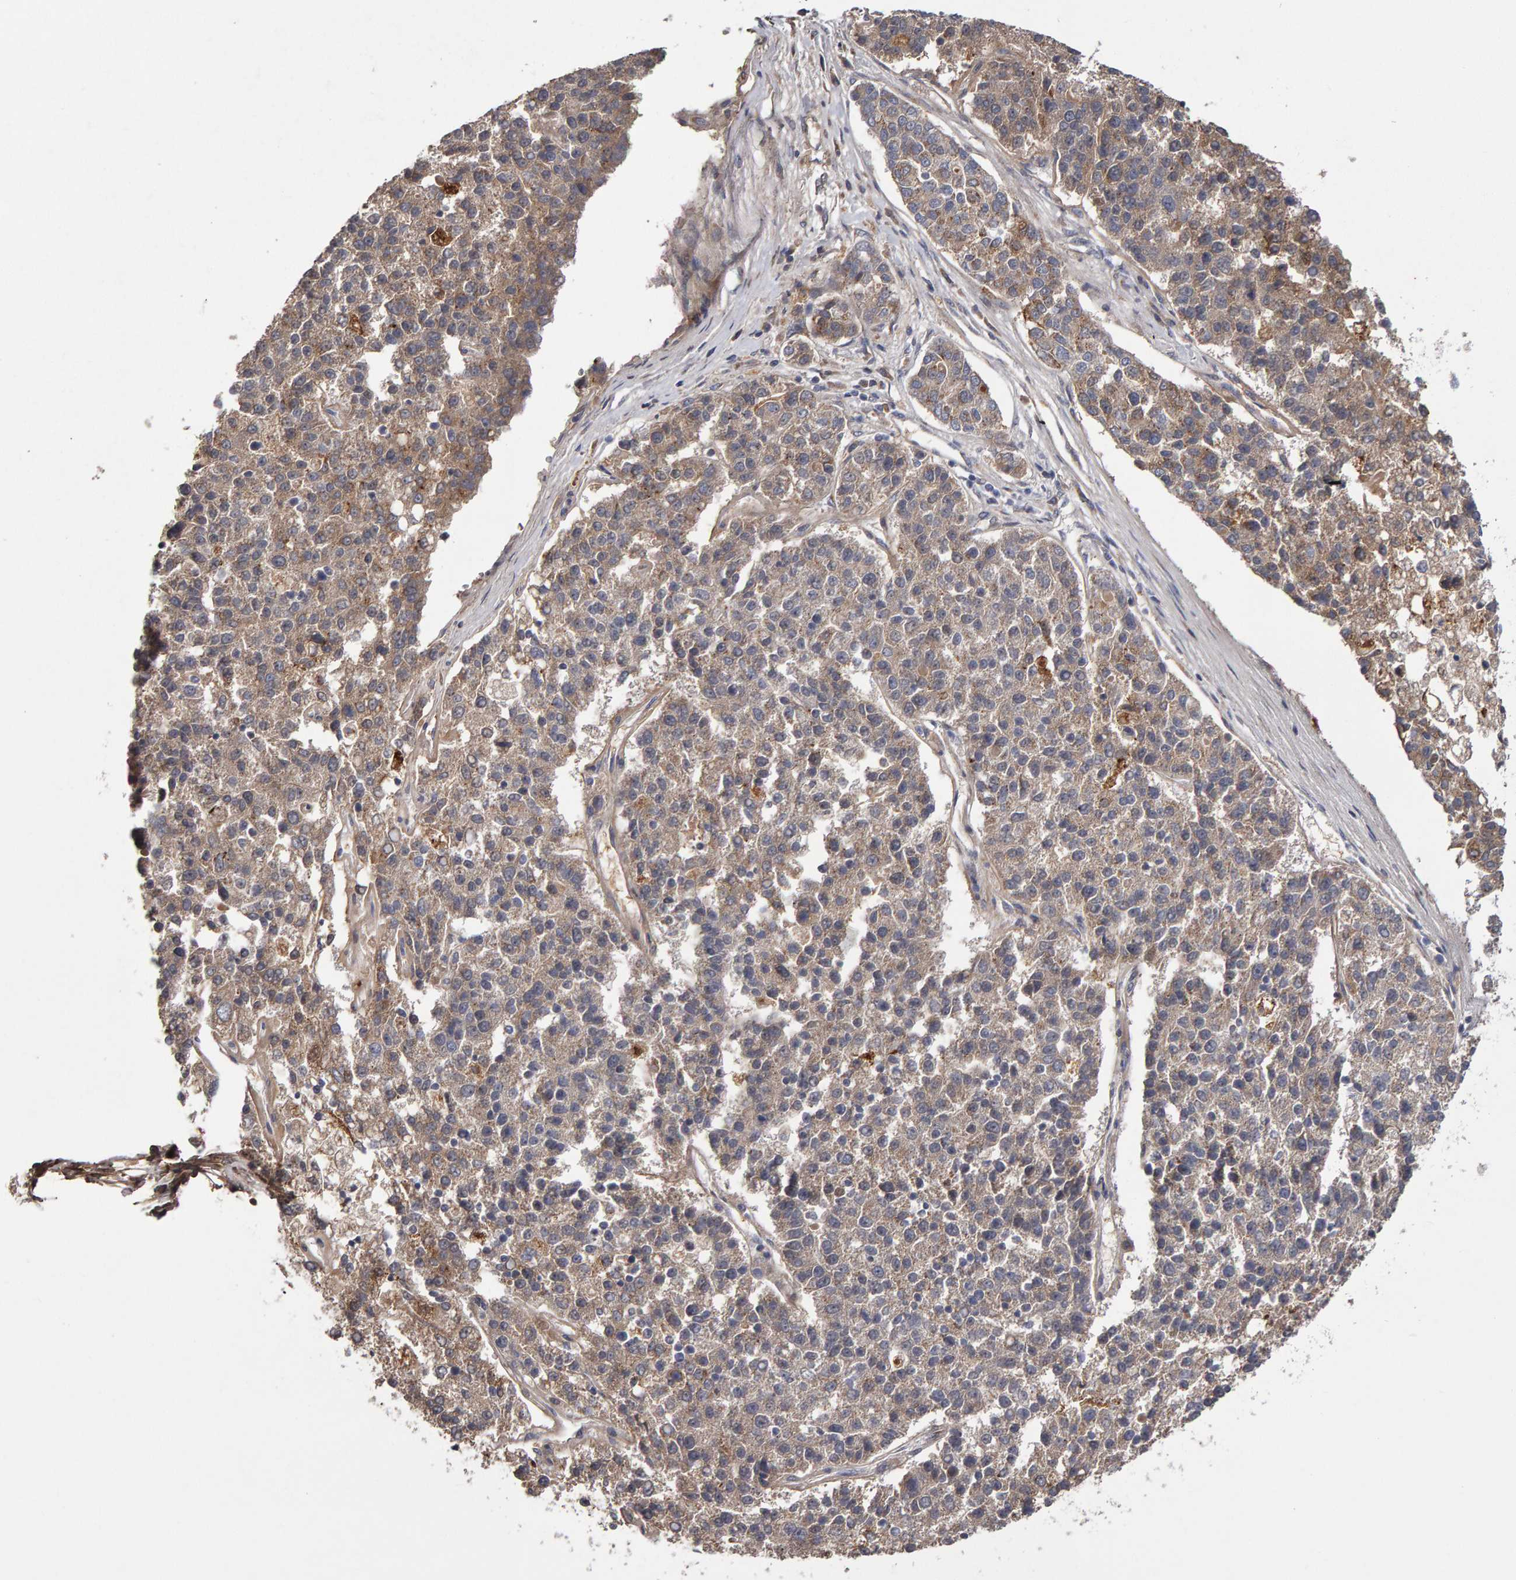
{"staining": {"intensity": "moderate", "quantity": "25%-75%", "location": "cytoplasmic/membranous"}, "tissue": "pancreatic cancer", "cell_type": "Tumor cells", "image_type": "cancer", "snomed": [{"axis": "morphology", "description": "Adenocarcinoma, NOS"}, {"axis": "topography", "description": "Pancreas"}], "caption": "DAB (3,3'-diaminobenzidine) immunohistochemical staining of adenocarcinoma (pancreatic) demonstrates moderate cytoplasmic/membranous protein positivity in approximately 25%-75% of tumor cells.", "gene": "CANT1", "patient": {"sex": "female", "age": 61}}